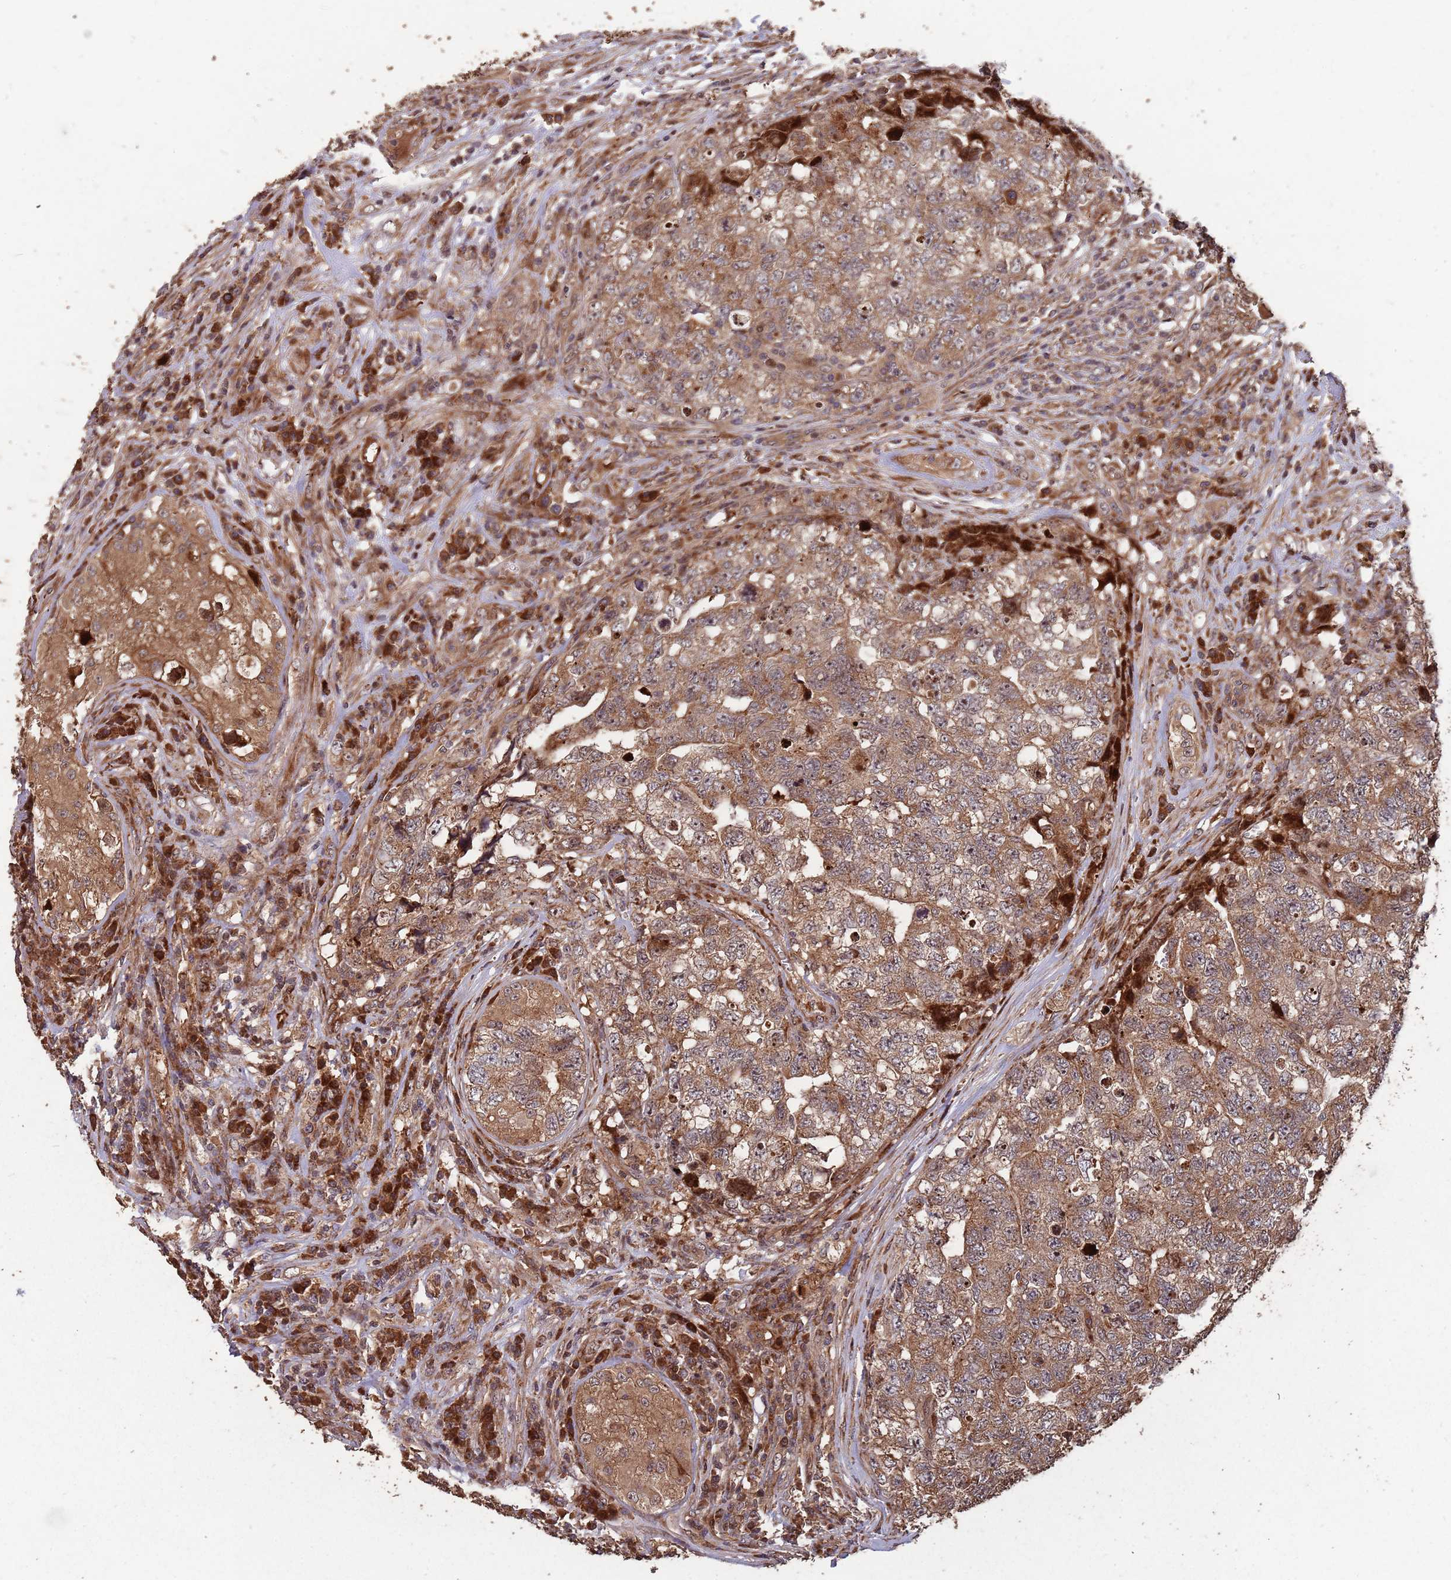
{"staining": {"intensity": "moderate", "quantity": ">75%", "location": "cytoplasmic/membranous,nuclear"}, "tissue": "testis cancer", "cell_type": "Tumor cells", "image_type": "cancer", "snomed": [{"axis": "morphology", "description": "Carcinoma, Embryonal, NOS"}, {"axis": "topography", "description": "Testis"}], "caption": "Immunohistochemistry (IHC) image of neoplastic tissue: testis cancer stained using immunohistochemistry (IHC) shows medium levels of moderate protein expression localized specifically in the cytoplasmic/membranous and nuclear of tumor cells, appearing as a cytoplasmic/membranous and nuclear brown color.", "gene": "ZNF428", "patient": {"sex": "male", "age": 31}}